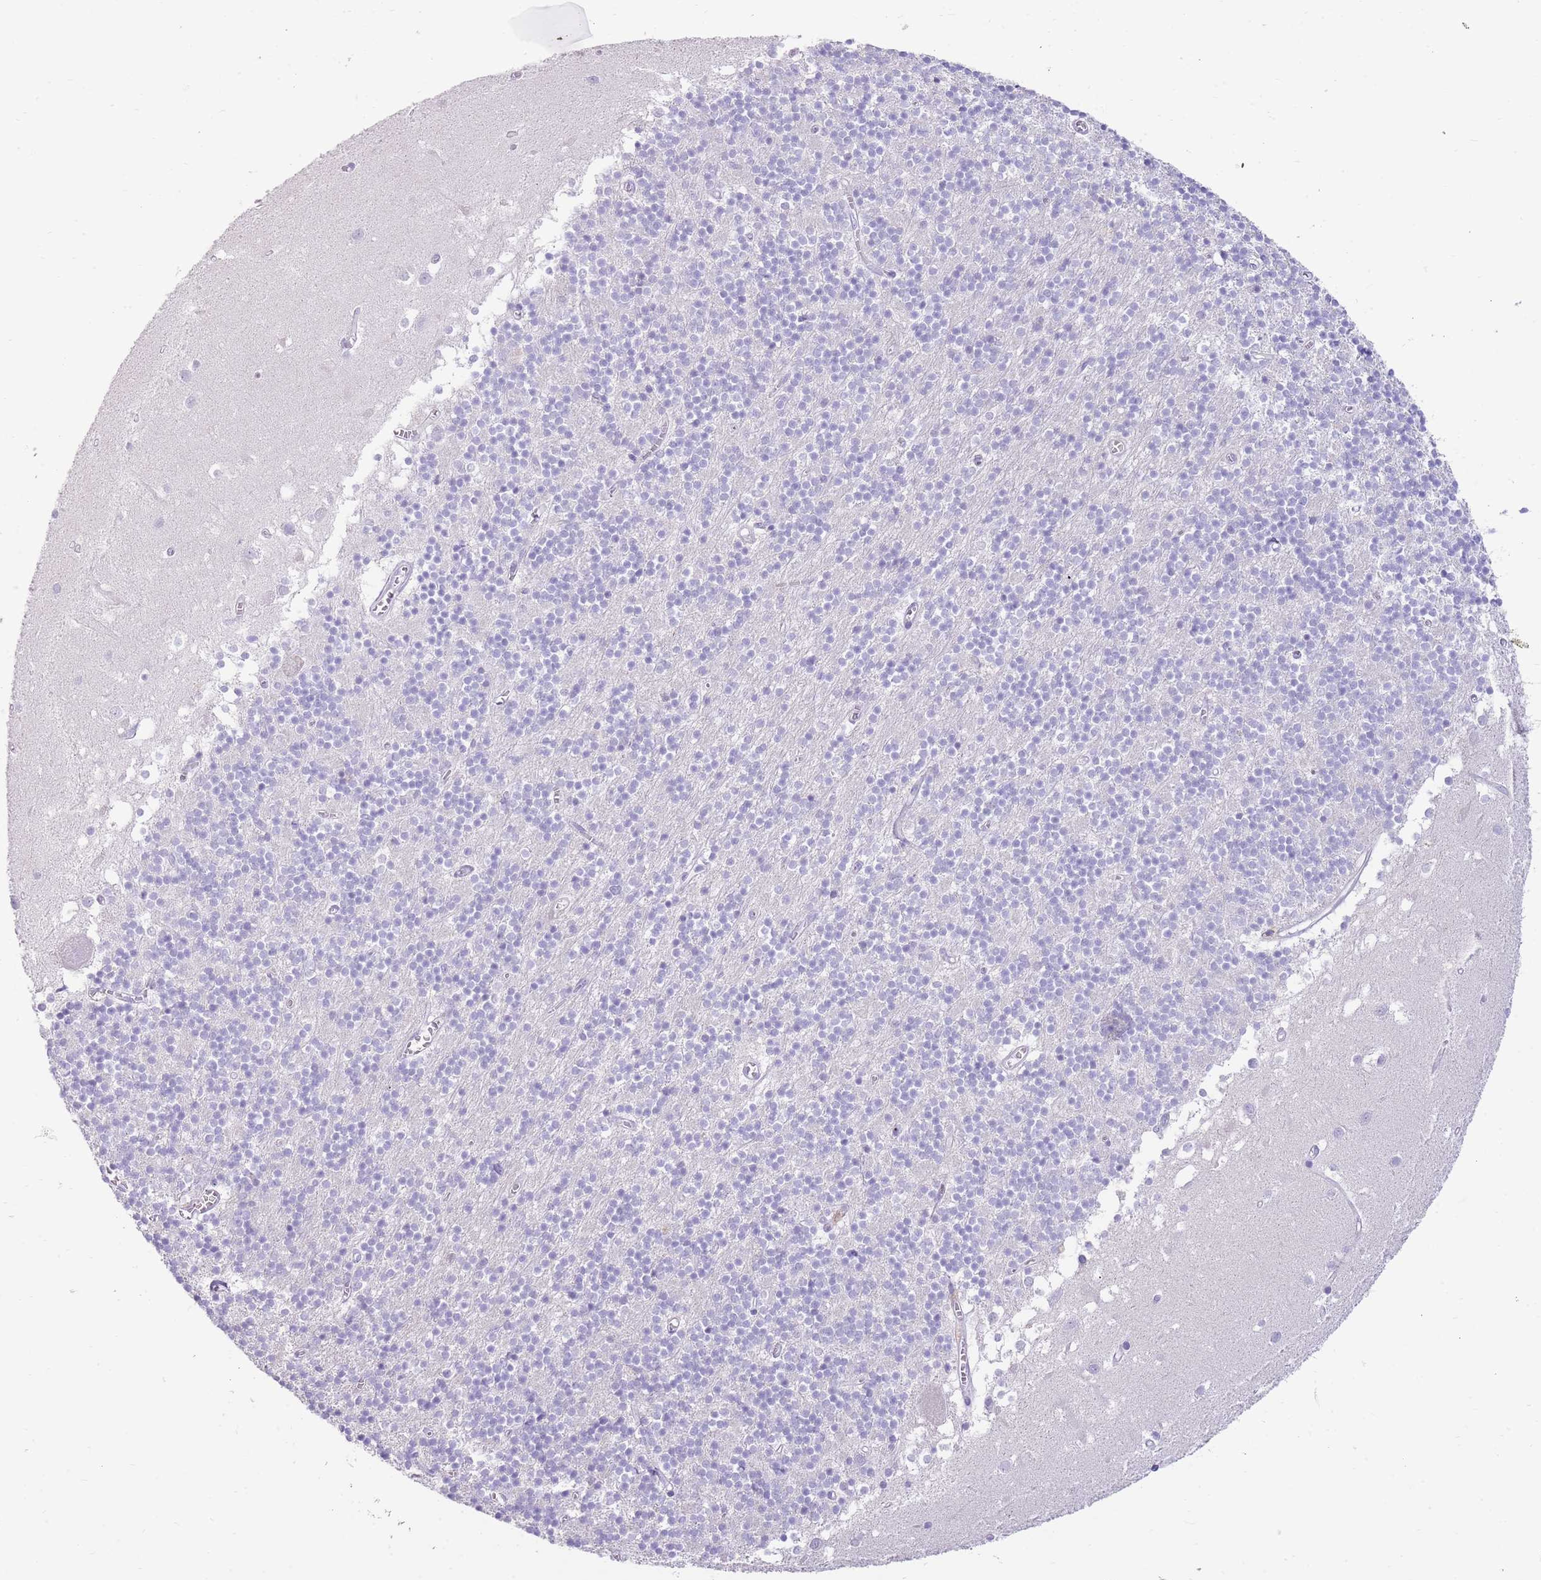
{"staining": {"intensity": "negative", "quantity": "none", "location": "none"}, "tissue": "cerebellum", "cell_type": "Cells in granular layer", "image_type": "normal", "snomed": [{"axis": "morphology", "description": "Normal tissue, NOS"}, {"axis": "topography", "description": "Cerebellum"}], "caption": "Immunohistochemistry of unremarkable human cerebellum exhibits no positivity in cells in granular layer.", "gene": "TOX2", "patient": {"sex": "male", "age": 54}}